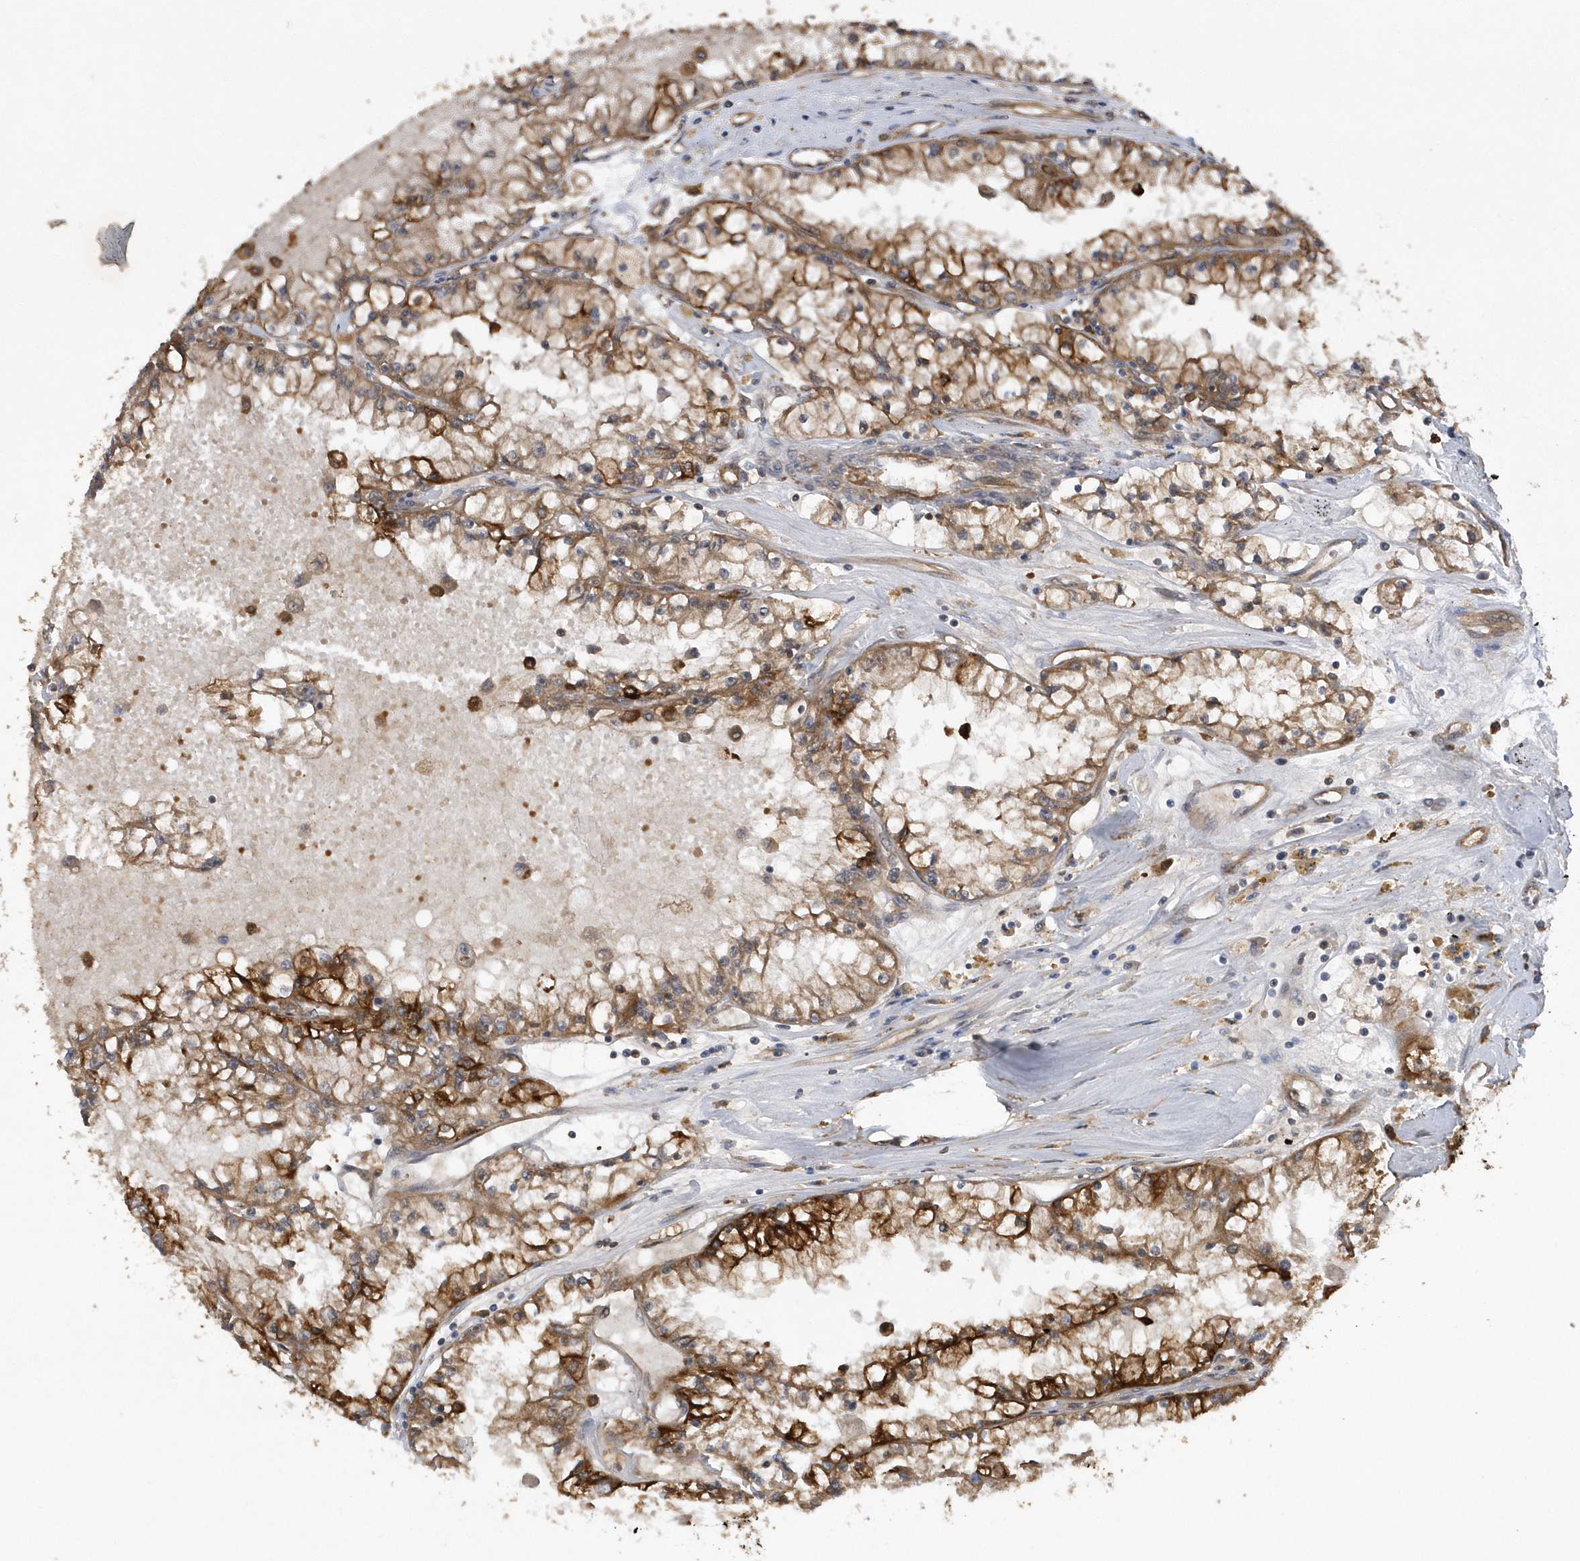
{"staining": {"intensity": "strong", "quantity": ">75%", "location": "cytoplasmic/membranous"}, "tissue": "renal cancer", "cell_type": "Tumor cells", "image_type": "cancer", "snomed": [{"axis": "morphology", "description": "Adenocarcinoma, NOS"}, {"axis": "topography", "description": "Kidney"}], "caption": "A histopathology image of renal cancer stained for a protein demonstrates strong cytoplasmic/membranous brown staining in tumor cells. (Brightfield microscopy of DAB IHC at high magnification).", "gene": "PAICS", "patient": {"sex": "male", "age": 56}}